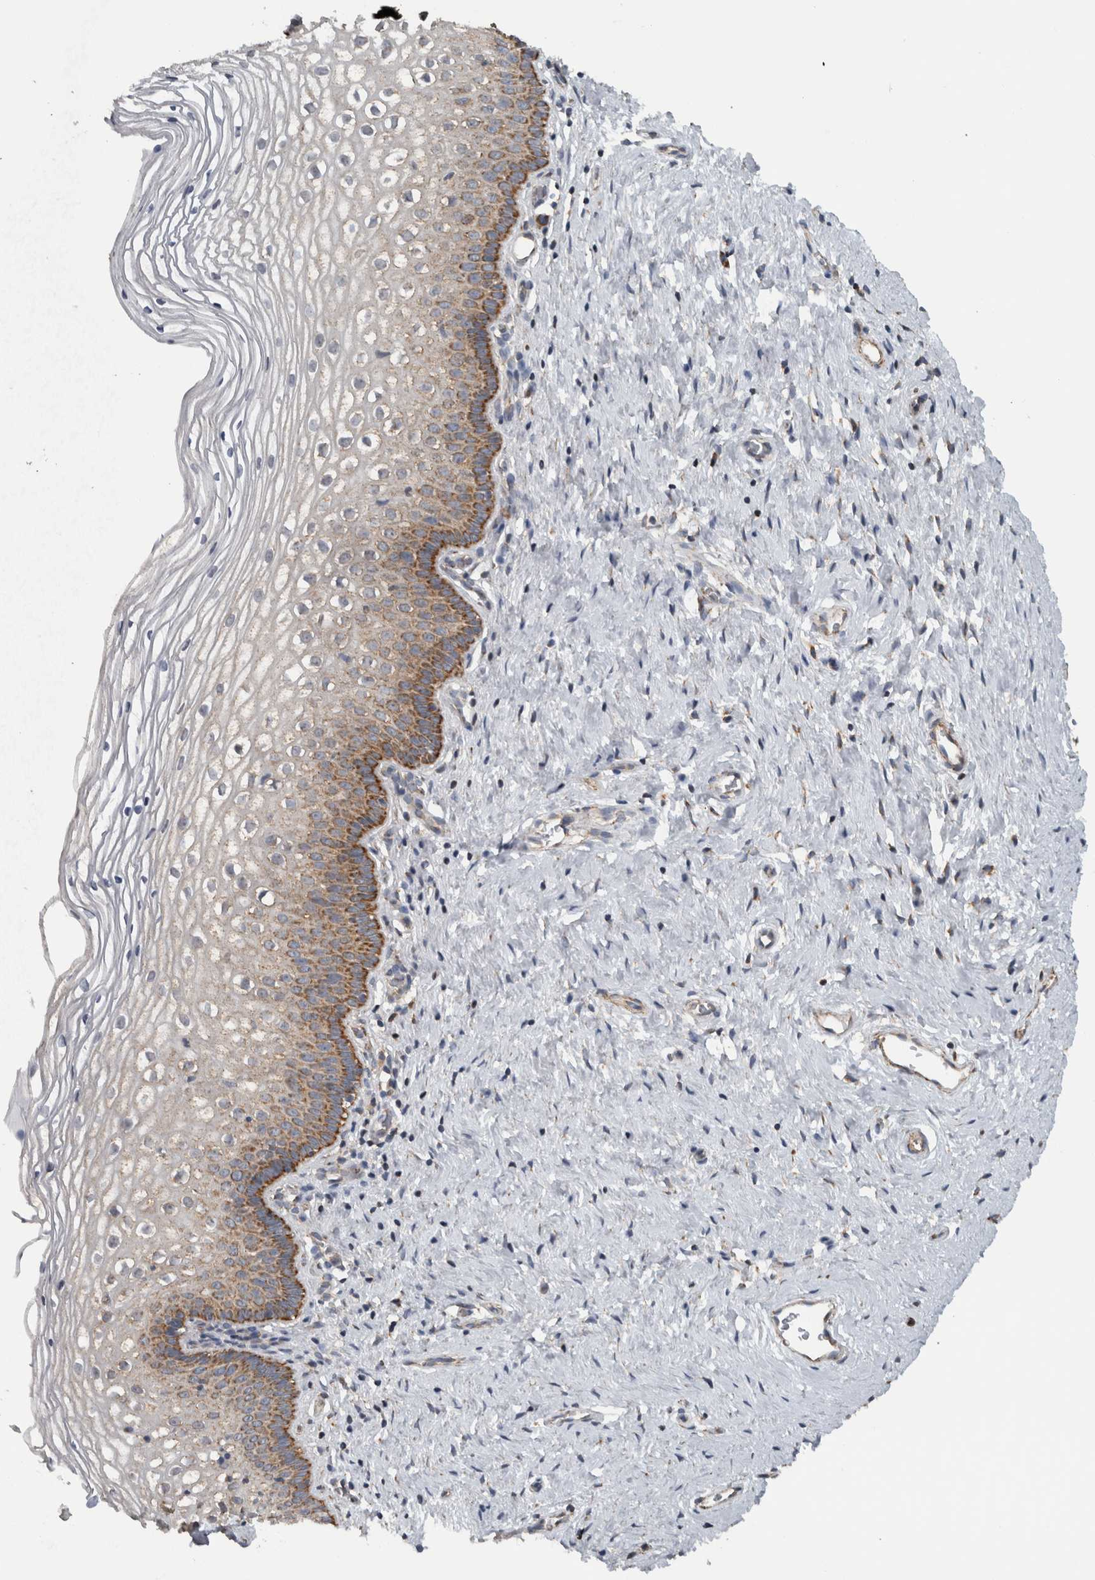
{"staining": {"intensity": "strong", "quantity": "<25%", "location": "cytoplasmic/membranous"}, "tissue": "cervix", "cell_type": "Squamous epithelial cells", "image_type": "normal", "snomed": [{"axis": "morphology", "description": "Normal tissue, NOS"}, {"axis": "topography", "description": "Cervix"}], "caption": "Brown immunohistochemical staining in normal human cervix exhibits strong cytoplasmic/membranous expression in about <25% of squamous epithelial cells. Immunohistochemistry (ihc) stains the protein in brown and the nuclei are stained blue.", "gene": "ARMC1", "patient": {"sex": "female", "age": 27}}